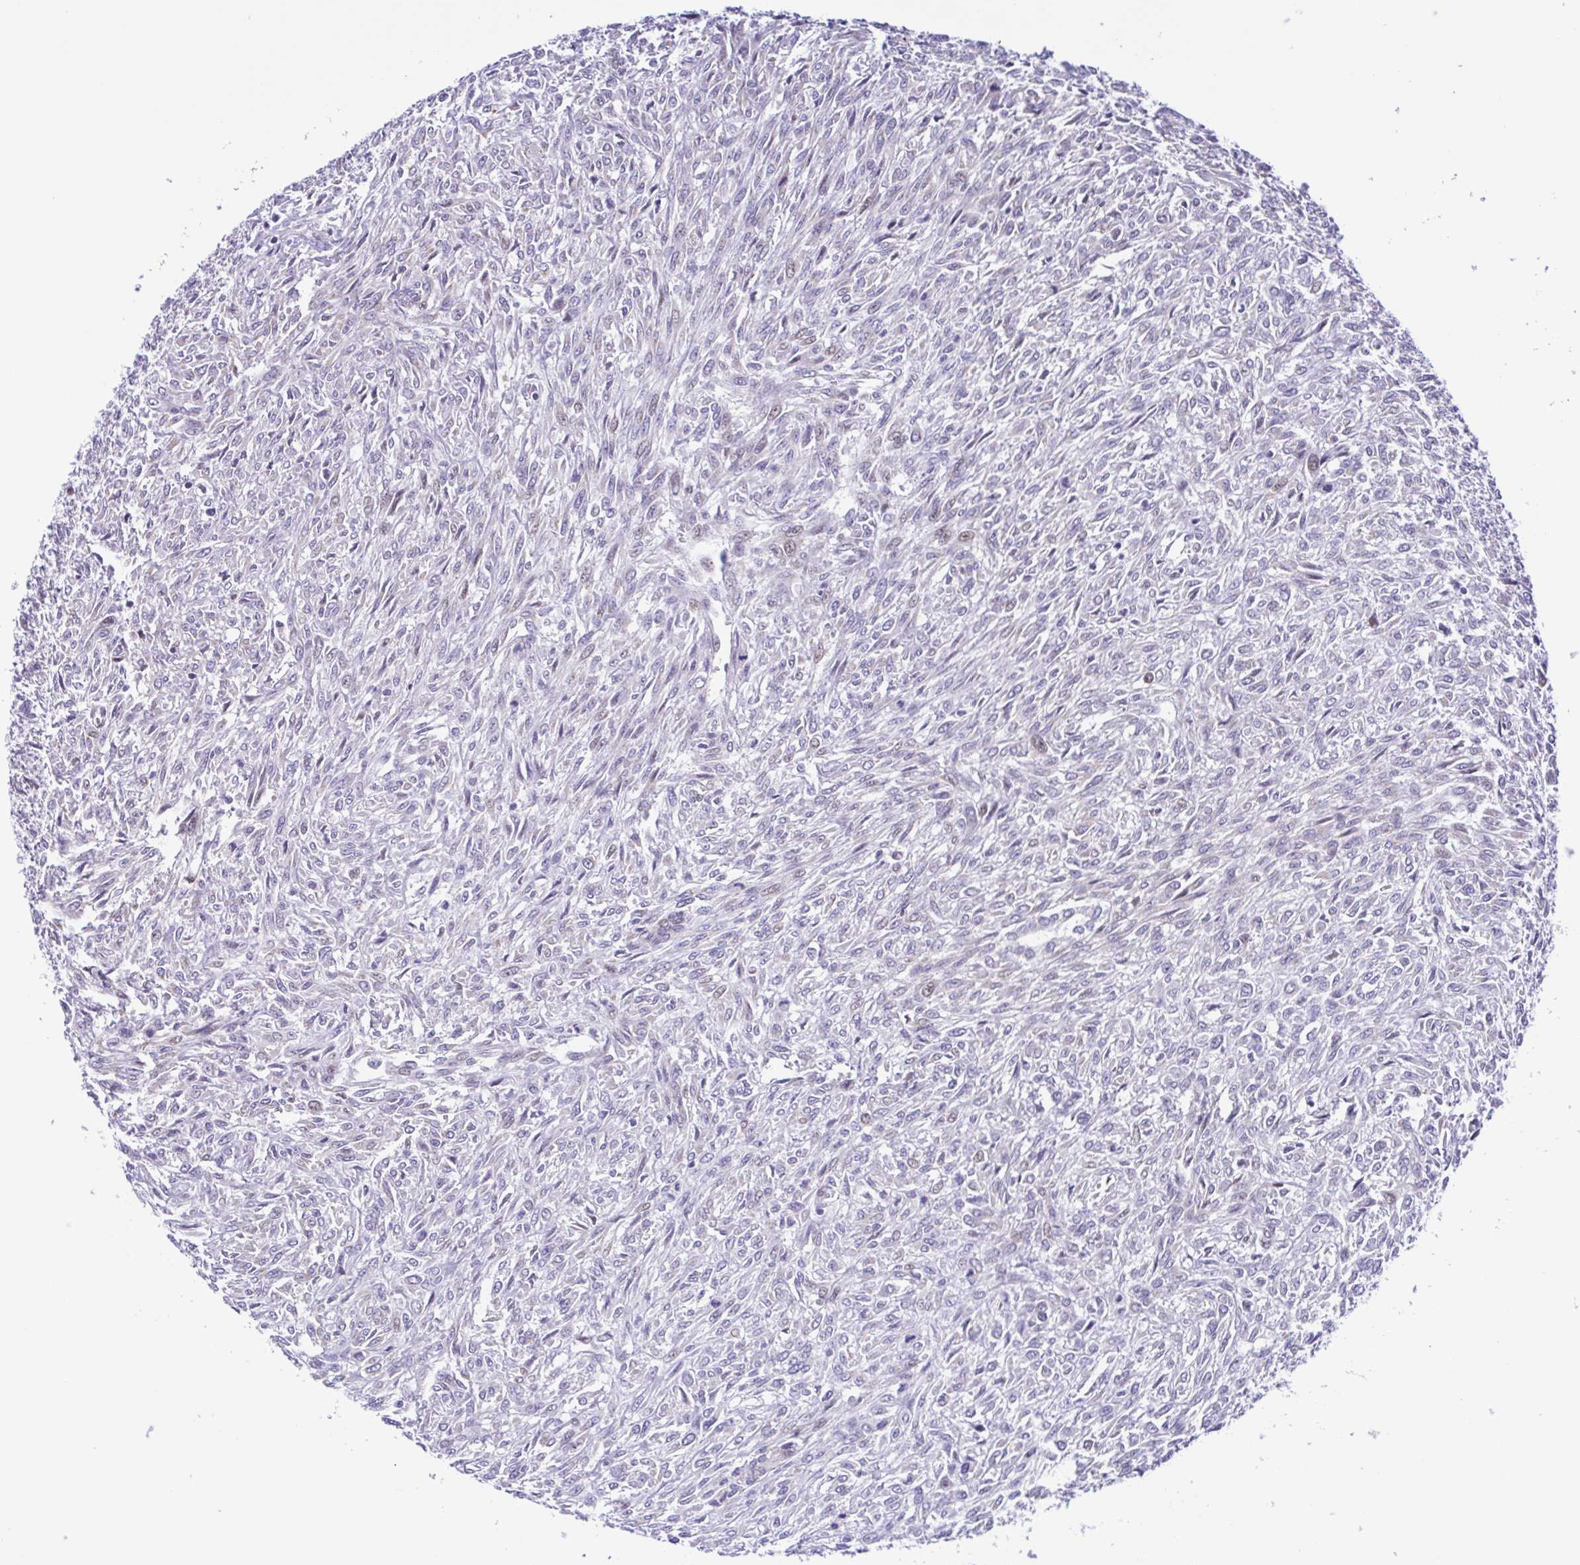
{"staining": {"intensity": "negative", "quantity": "none", "location": "none"}, "tissue": "renal cancer", "cell_type": "Tumor cells", "image_type": "cancer", "snomed": [{"axis": "morphology", "description": "Adenocarcinoma, NOS"}, {"axis": "topography", "description": "Kidney"}], "caption": "Tumor cells show no significant positivity in renal cancer (adenocarcinoma).", "gene": "TGM3", "patient": {"sex": "male", "age": 58}}